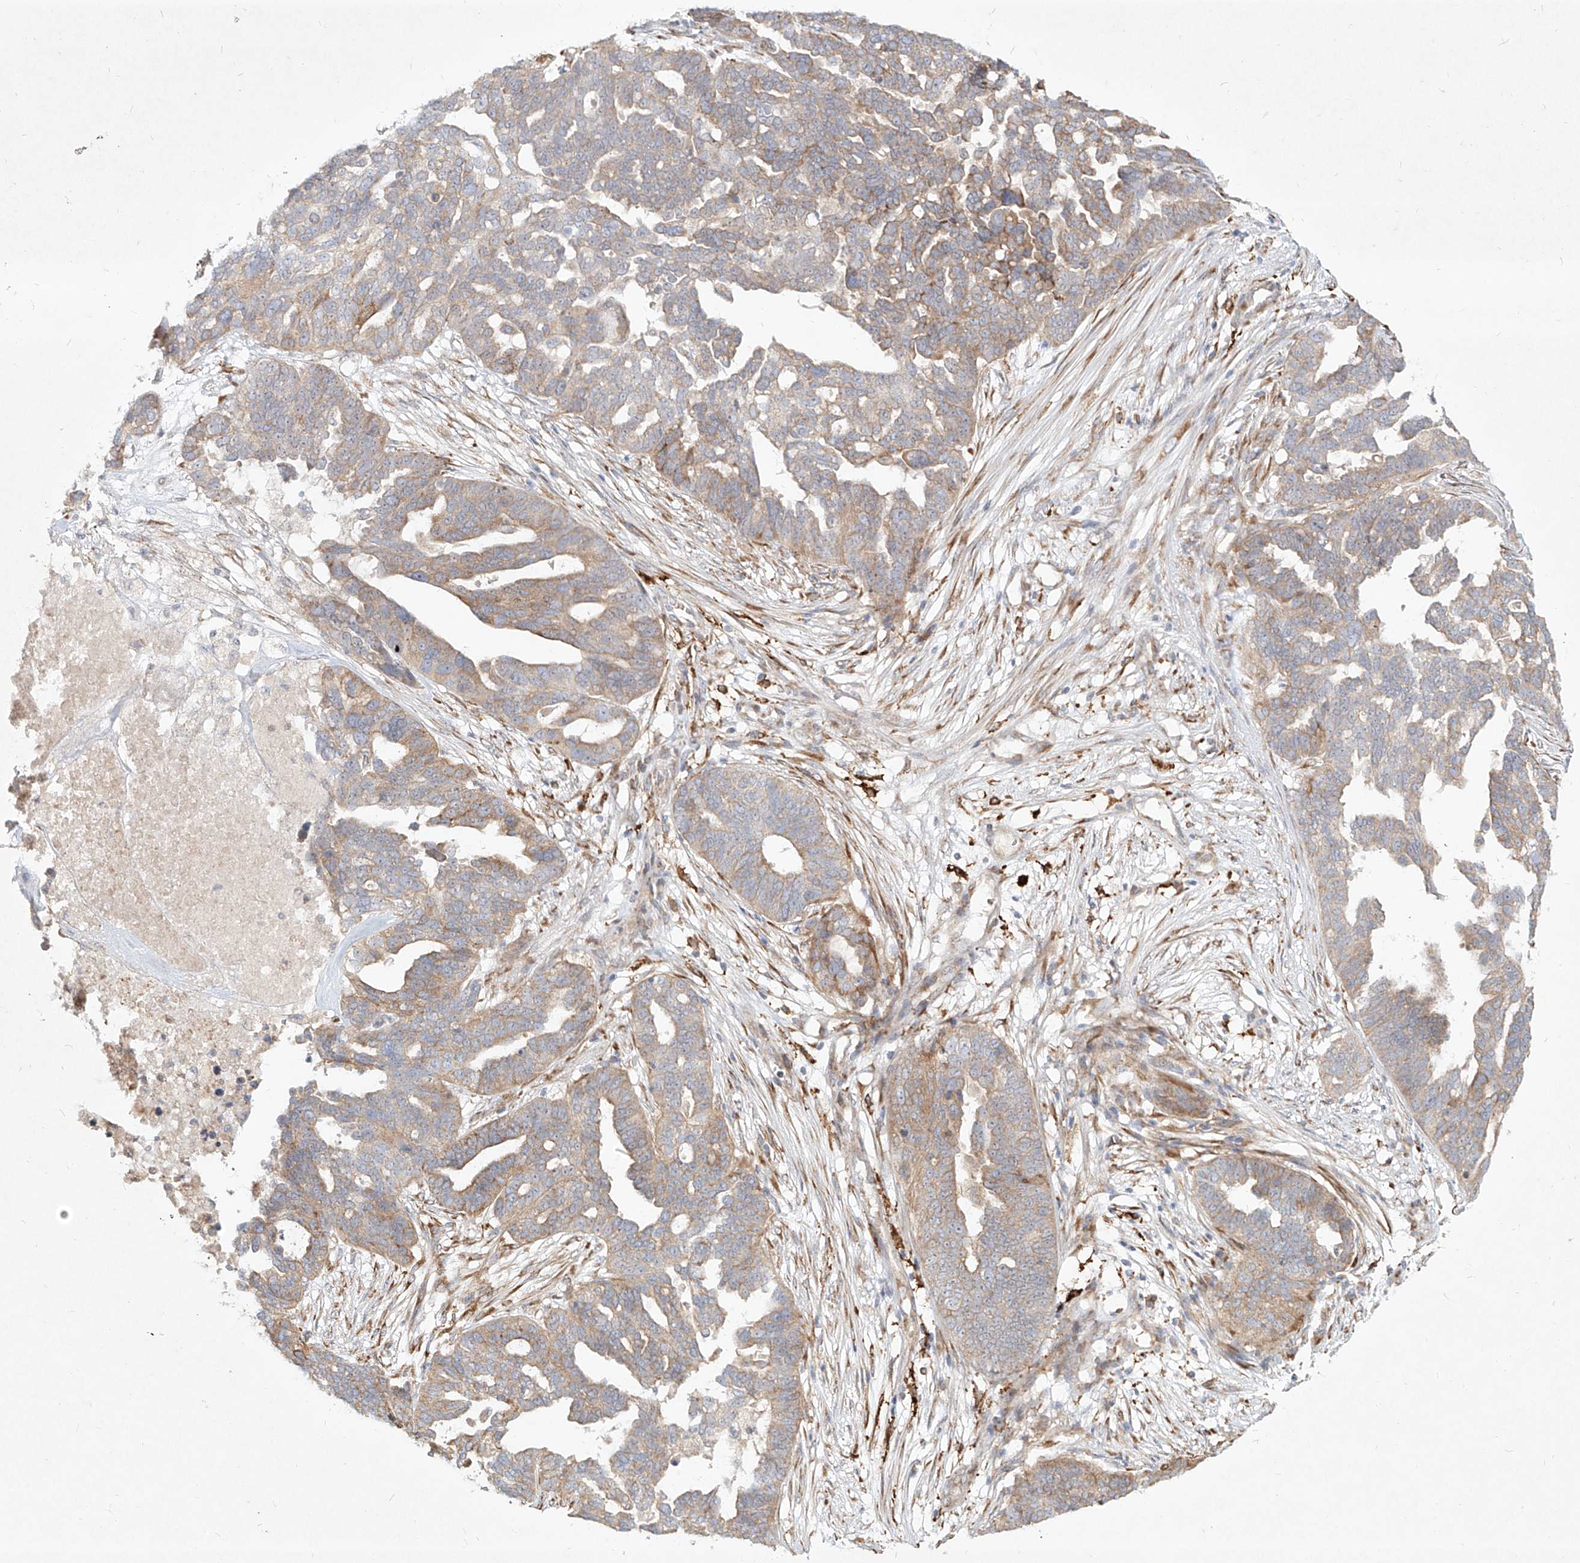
{"staining": {"intensity": "weak", "quantity": ">75%", "location": "cytoplasmic/membranous"}, "tissue": "ovarian cancer", "cell_type": "Tumor cells", "image_type": "cancer", "snomed": [{"axis": "morphology", "description": "Cystadenocarcinoma, serous, NOS"}, {"axis": "topography", "description": "Ovary"}], "caption": "The micrograph shows a brown stain indicating the presence of a protein in the cytoplasmic/membranous of tumor cells in ovarian cancer.", "gene": "CD209", "patient": {"sex": "female", "age": 59}}